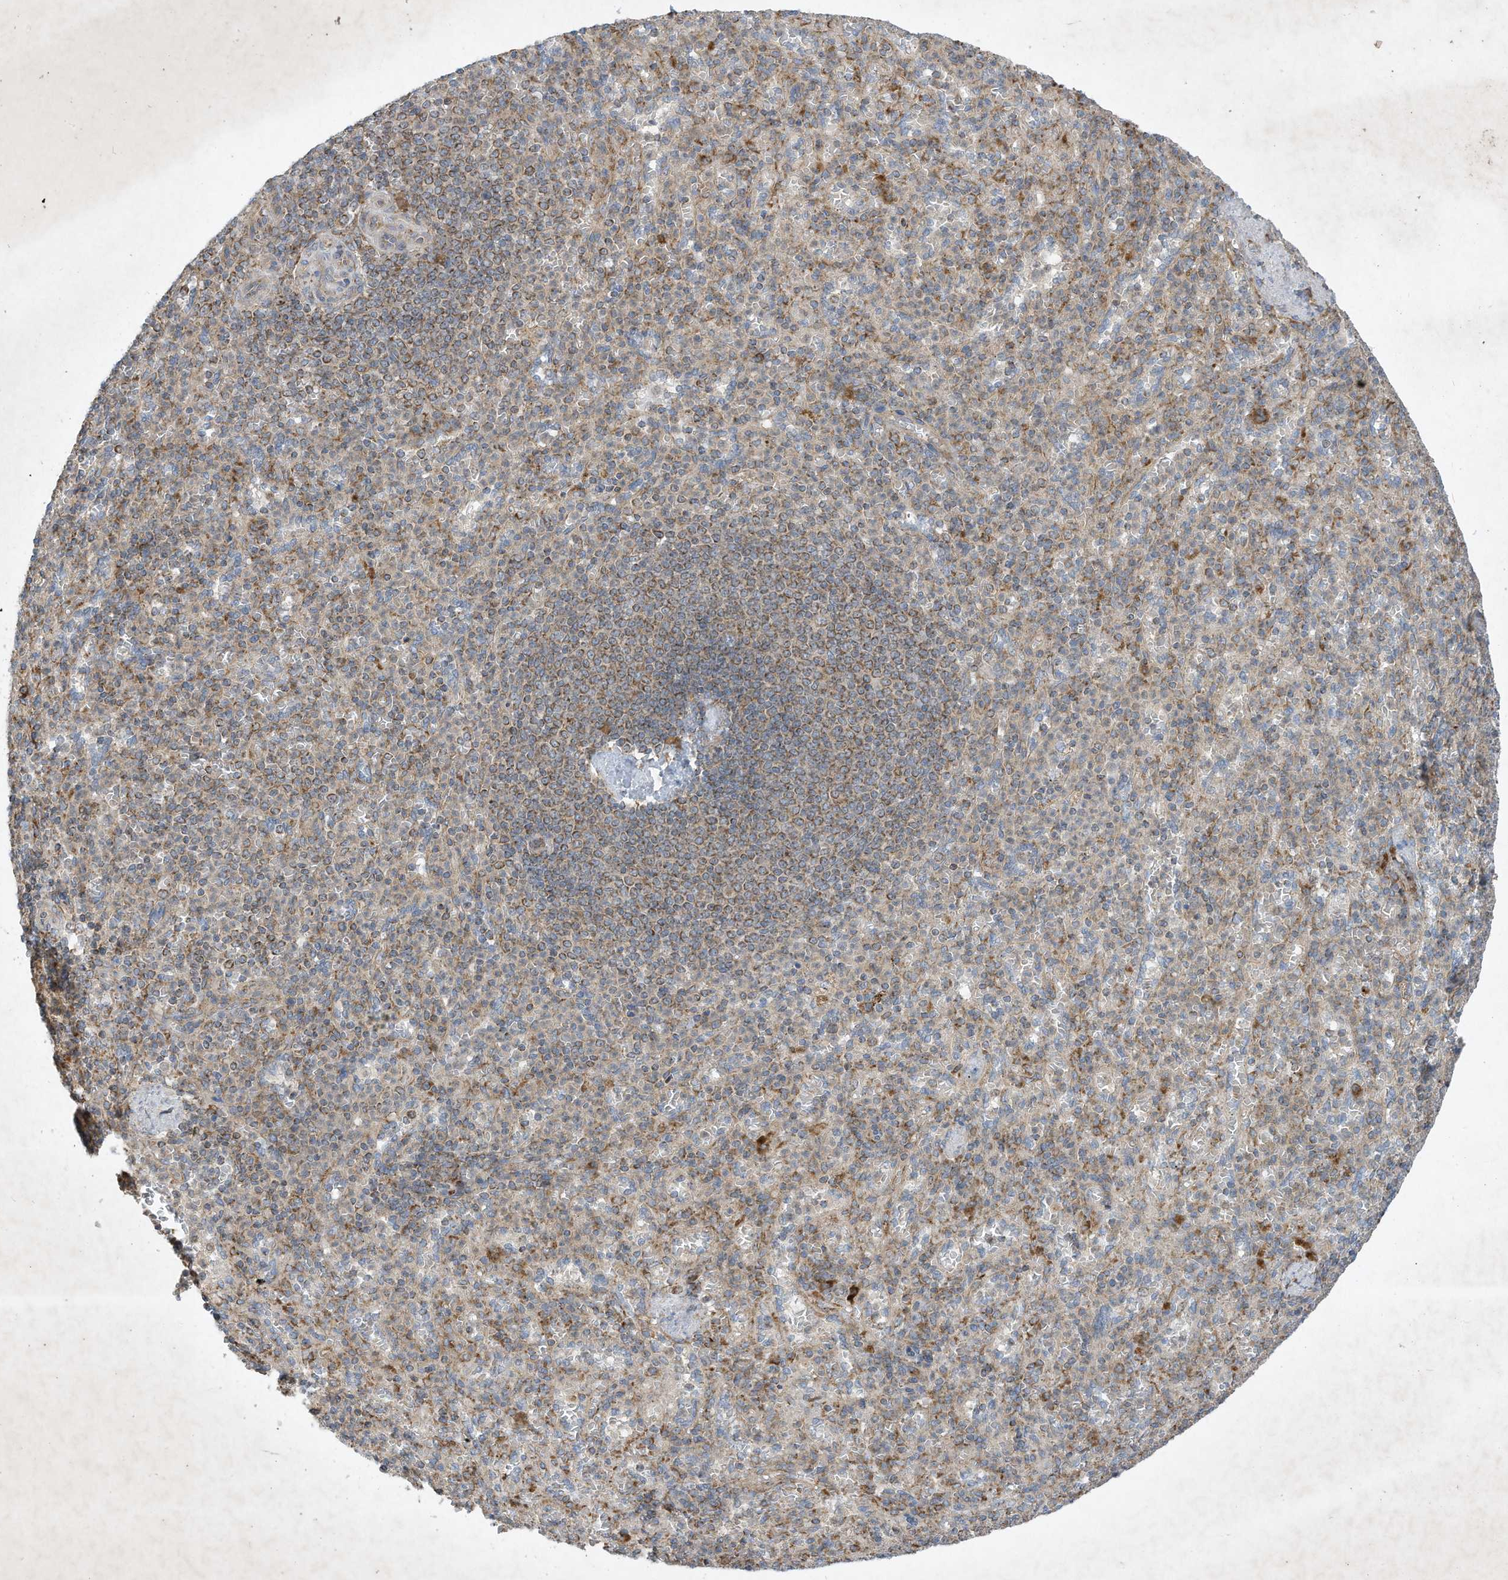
{"staining": {"intensity": "moderate", "quantity": "<25%", "location": "cytoplasmic/membranous"}, "tissue": "spleen", "cell_type": "Cells in red pulp", "image_type": "normal", "snomed": [{"axis": "morphology", "description": "Normal tissue, NOS"}, {"axis": "topography", "description": "Spleen"}], "caption": "Immunohistochemical staining of unremarkable spleen reveals moderate cytoplasmic/membranous protein positivity in approximately <25% of cells in red pulp. (DAB IHC with brightfield microscopy, high magnification).", "gene": "SYNJ2", "patient": {"sex": "female", "age": 74}}